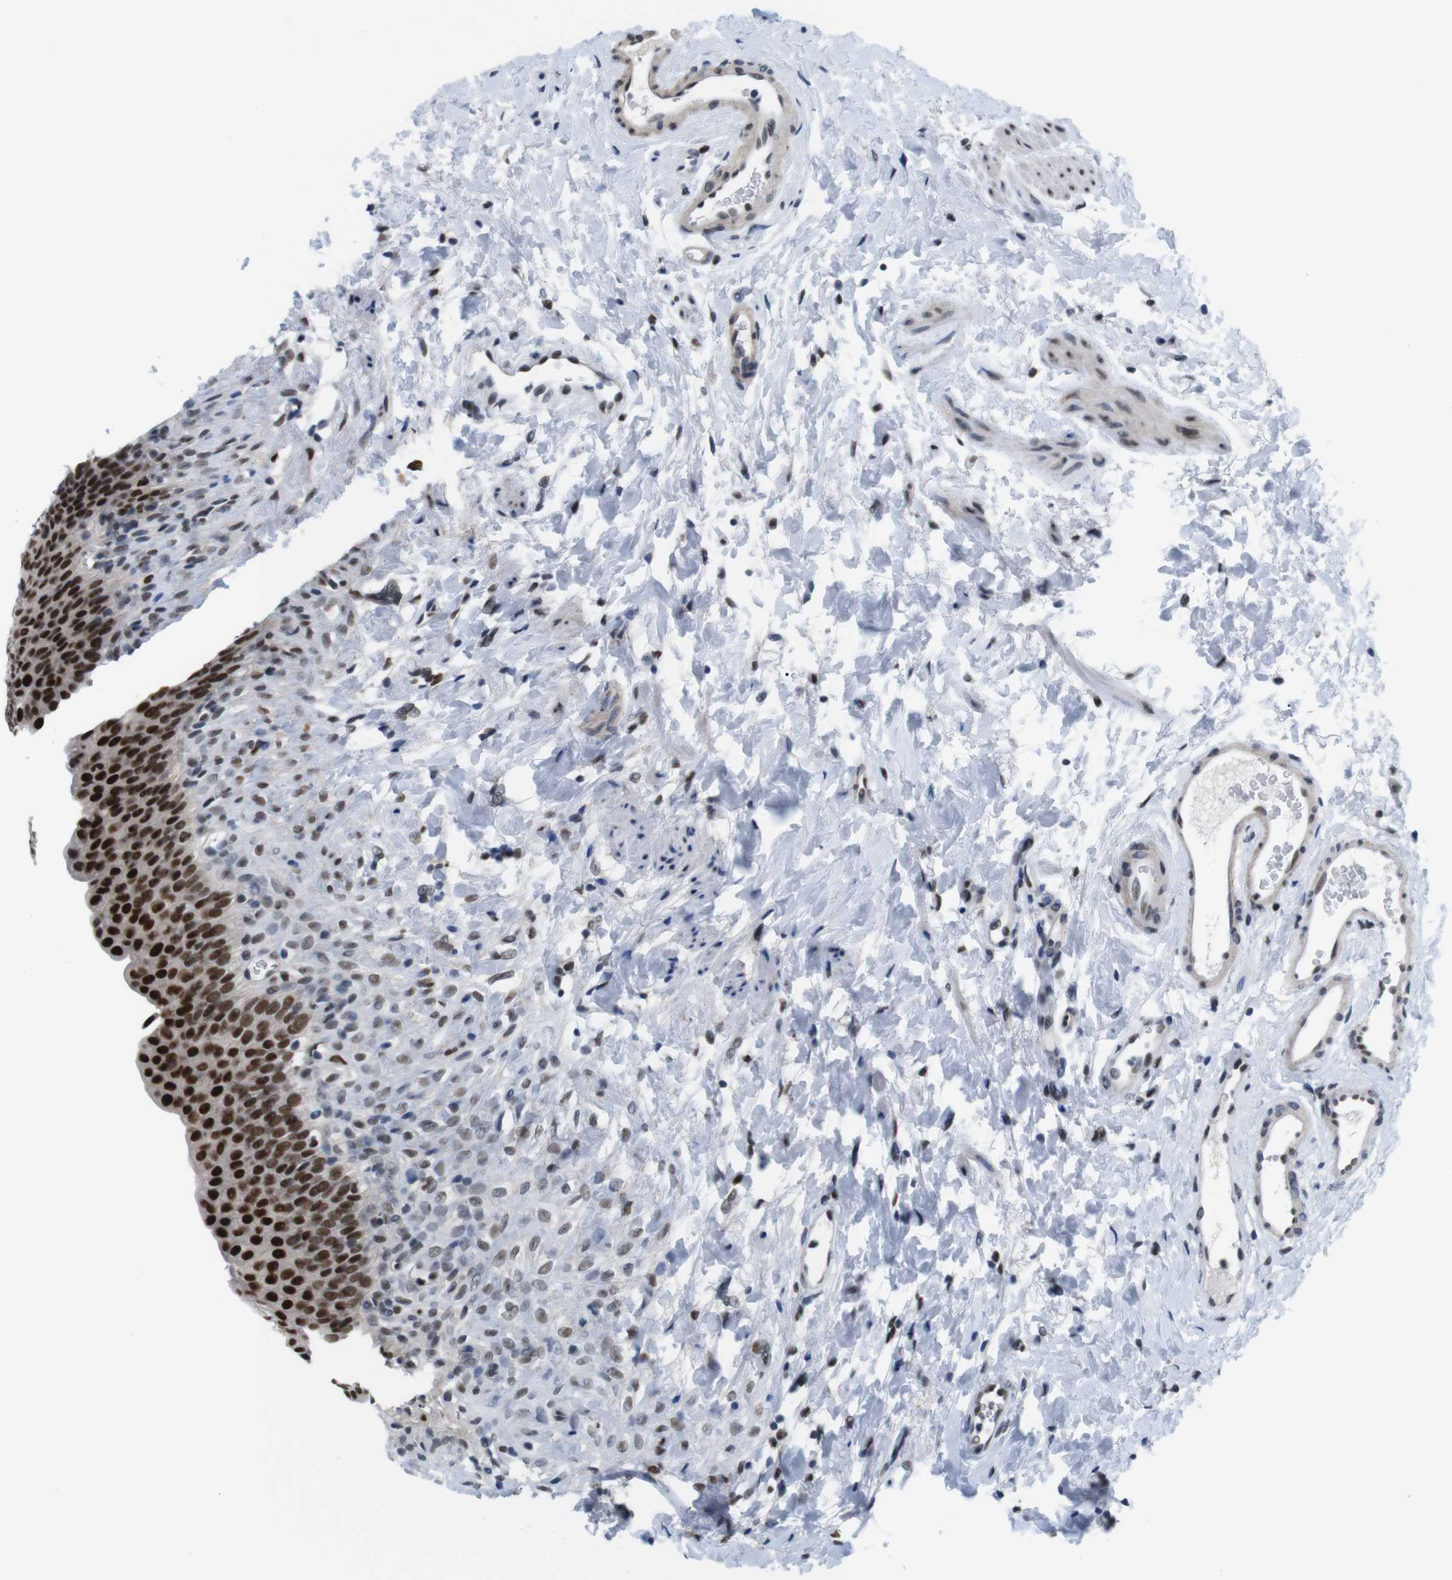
{"staining": {"intensity": "strong", "quantity": ">75%", "location": "nuclear"}, "tissue": "urinary bladder", "cell_type": "Urothelial cells", "image_type": "normal", "snomed": [{"axis": "morphology", "description": "Normal tissue, NOS"}, {"axis": "topography", "description": "Urinary bladder"}], "caption": "Protein staining shows strong nuclear staining in approximately >75% of urothelial cells in unremarkable urinary bladder.", "gene": "PSME3", "patient": {"sex": "female", "age": 79}}